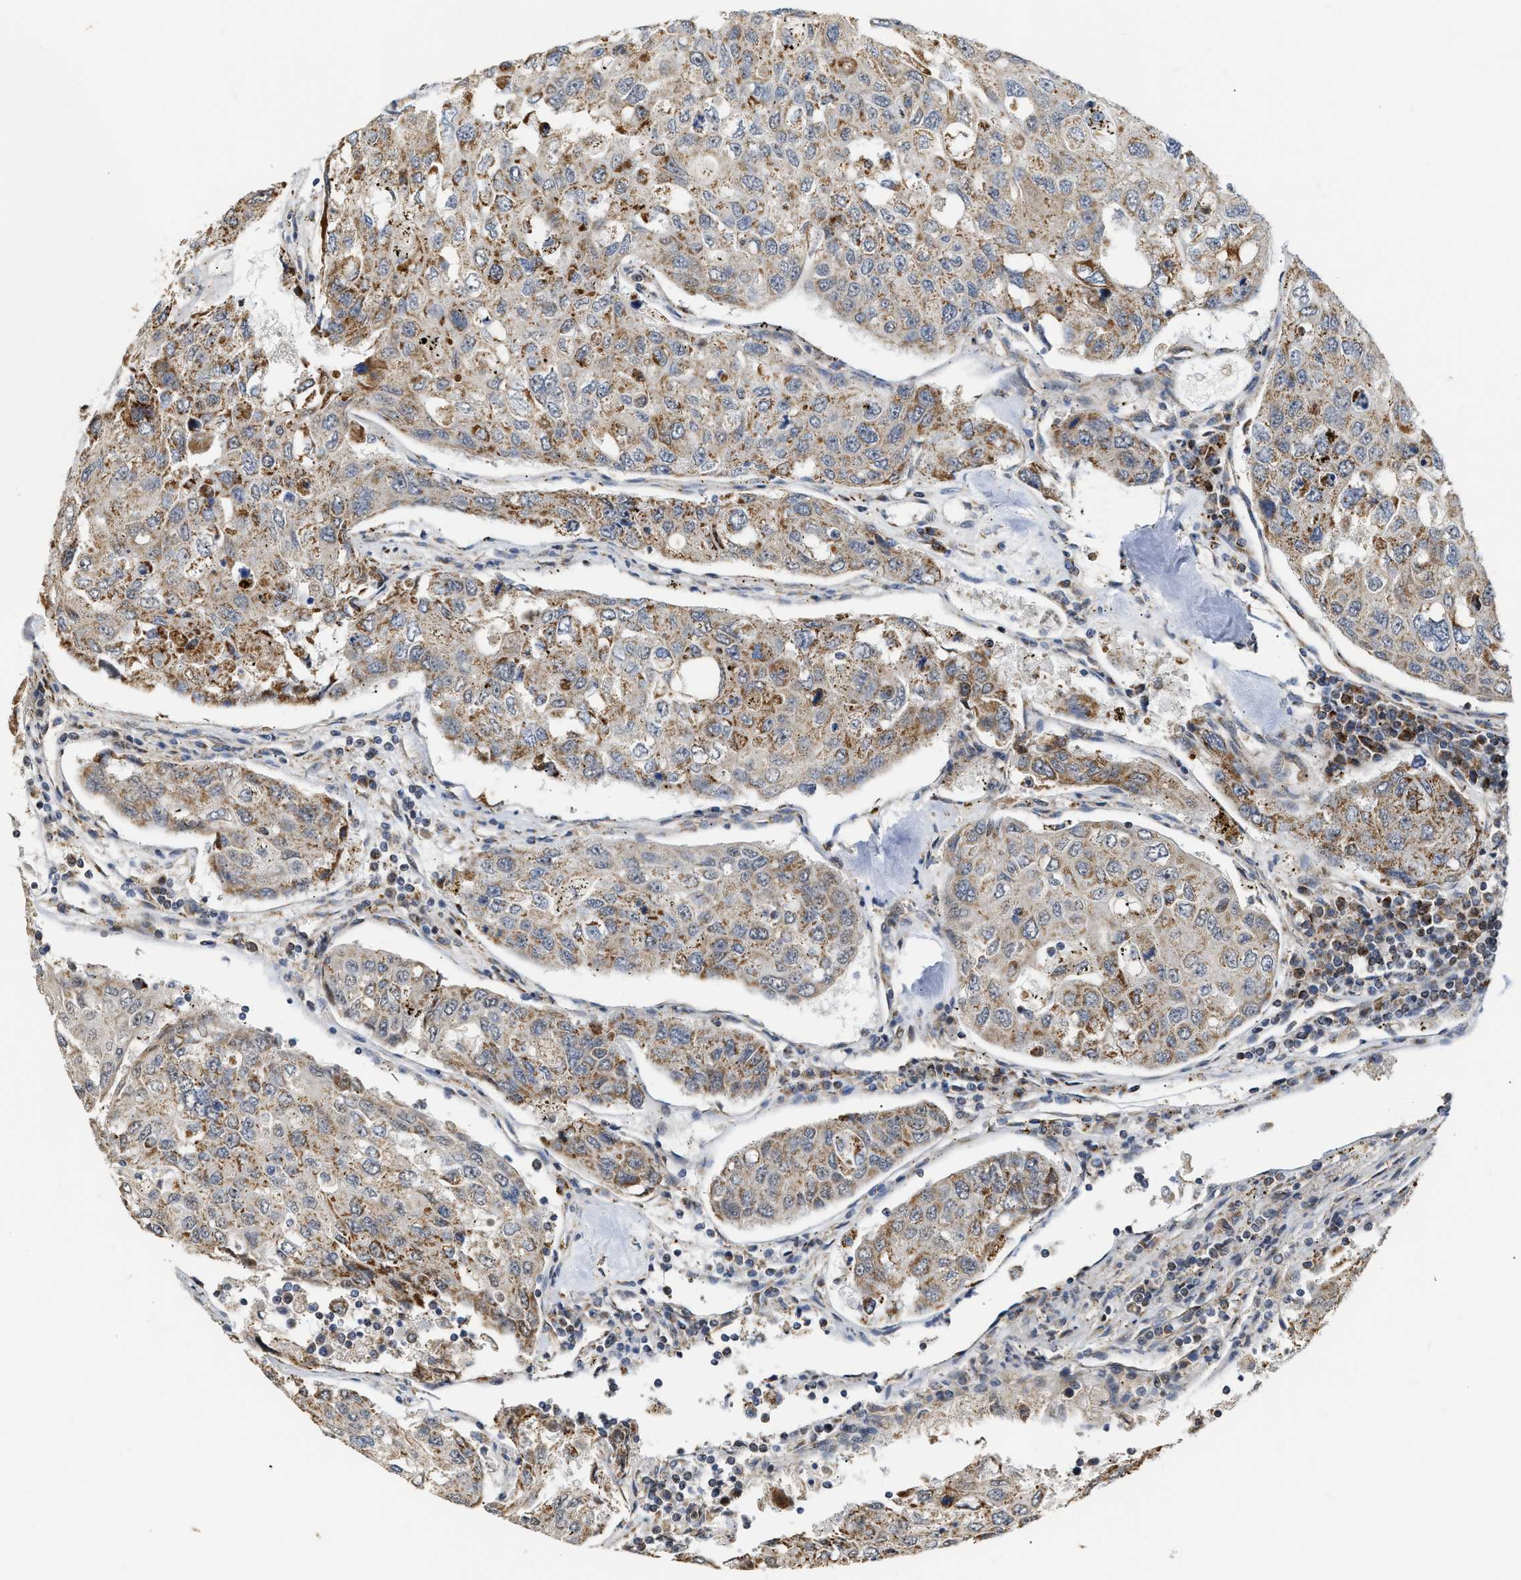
{"staining": {"intensity": "moderate", "quantity": ">75%", "location": "cytoplasmic/membranous"}, "tissue": "urothelial cancer", "cell_type": "Tumor cells", "image_type": "cancer", "snomed": [{"axis": "morphology", "description": "Urothelial carcinoma, High grade"}, {"axis": "topography", "description": "Lymph node"}, {"axis": "topography", "description": "Urinary bladder"}], "caption": "Brown immunohistochemical staining in urothelial carcinoma (high-grade) reveals moderate cytoplasmic/membranous positivity in about >75% of tumor cells.", "gene": "DEPTOR", "patient": {"sex": "male", "age": 51}}